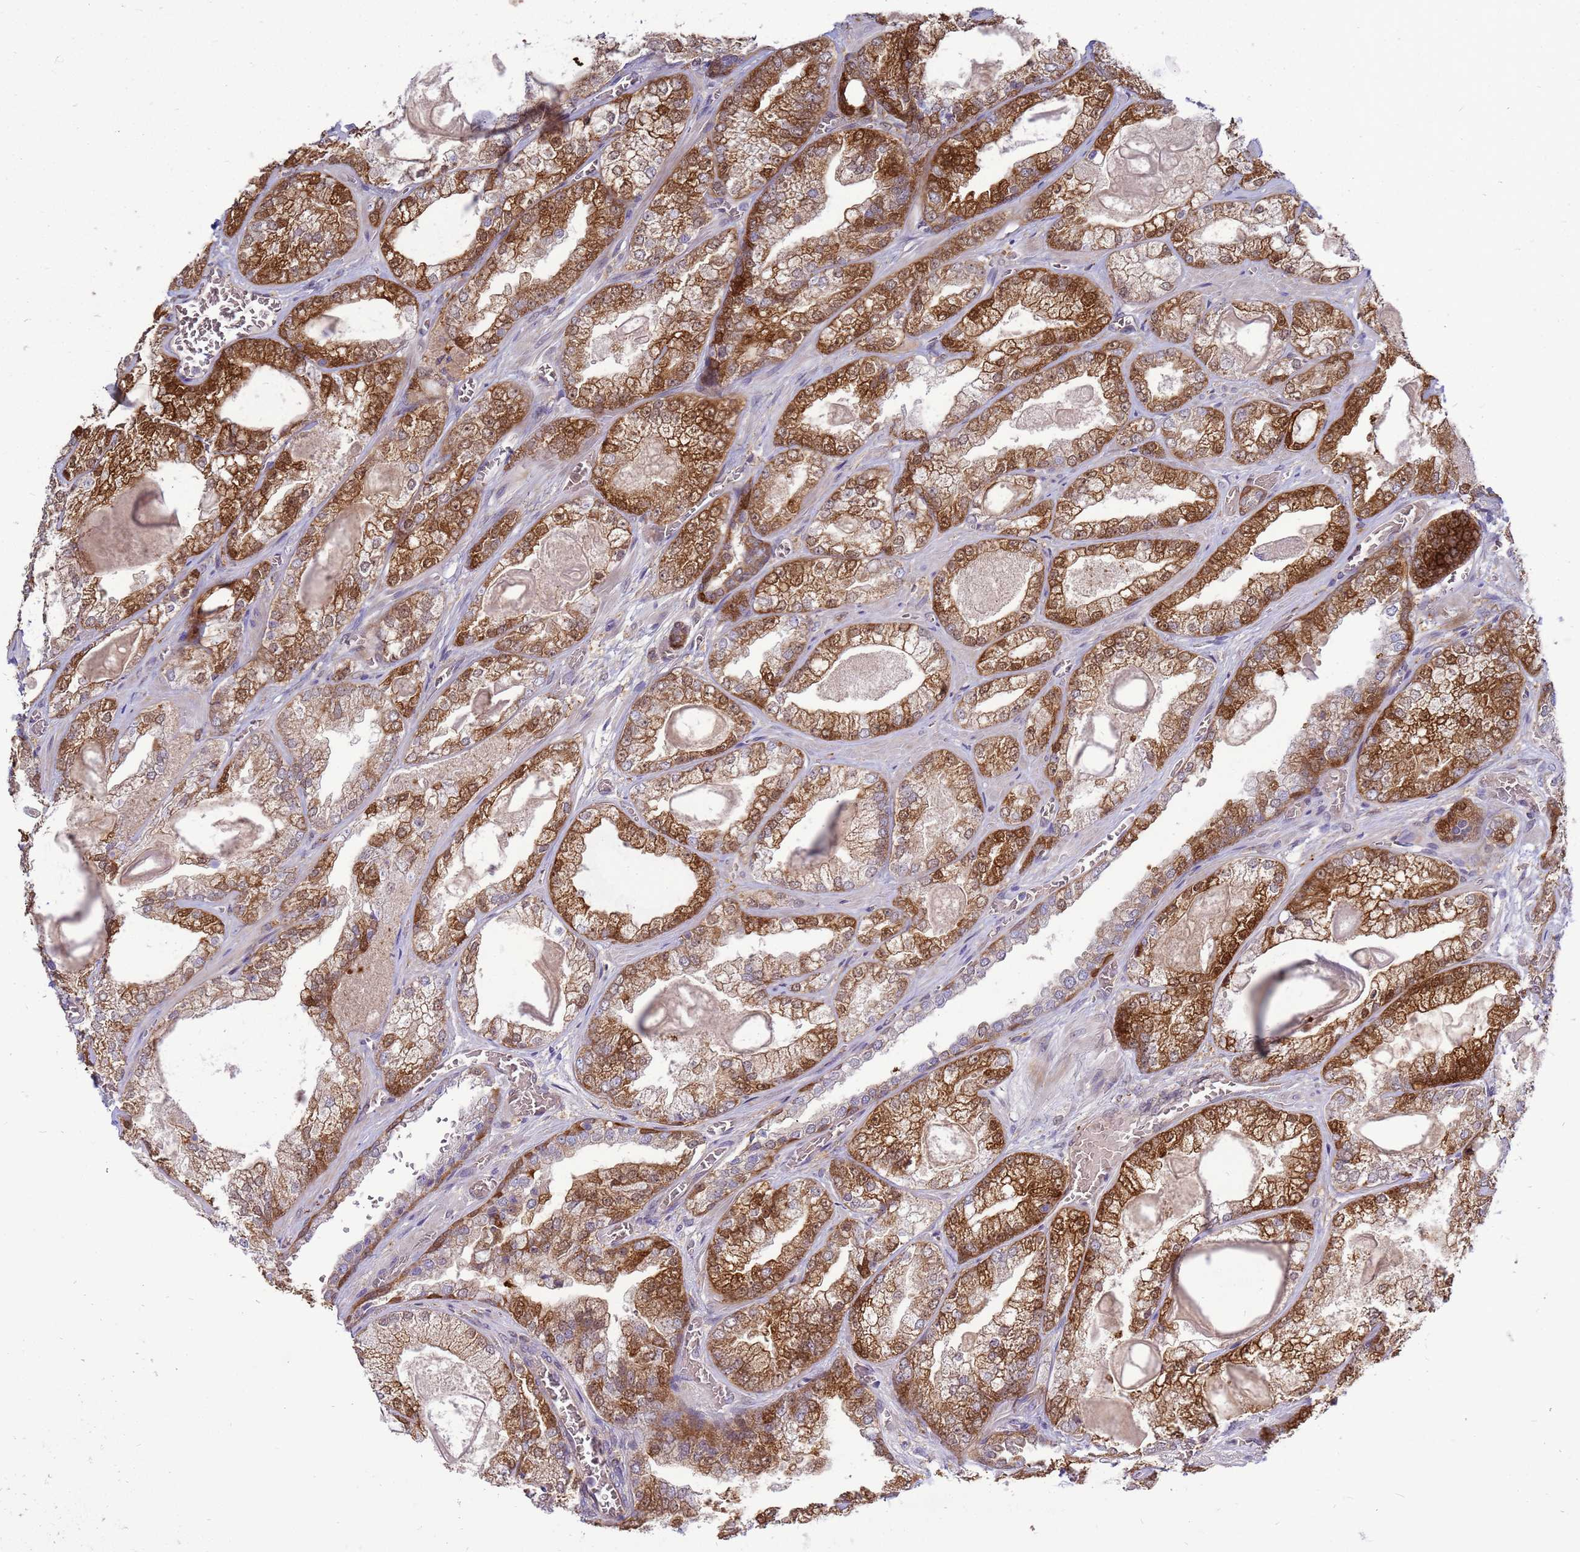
{"staining": {"intensity": "strong", "quantity": "25%-75%", "location": "cytoplasmic/membranous,nuclear"}, "tissue": "prostate cancer", "cell_type": "Tumor cells", "image_type": "cancer", "snomed": [{"axis": "morphology", "description": "Adenocarcinoma, Low grade"}, {"axis": "topography", "description": "Prostate"}], "caption": "A high amount of strong cytoplasmic/membranous and nuclear staining is present in about 25%-75% of tumor cells in prostate low-grade adenocarcinoma tissue.", "gene": "EIF4EBP3", "patient": {"sex": "male", "age": 57}}